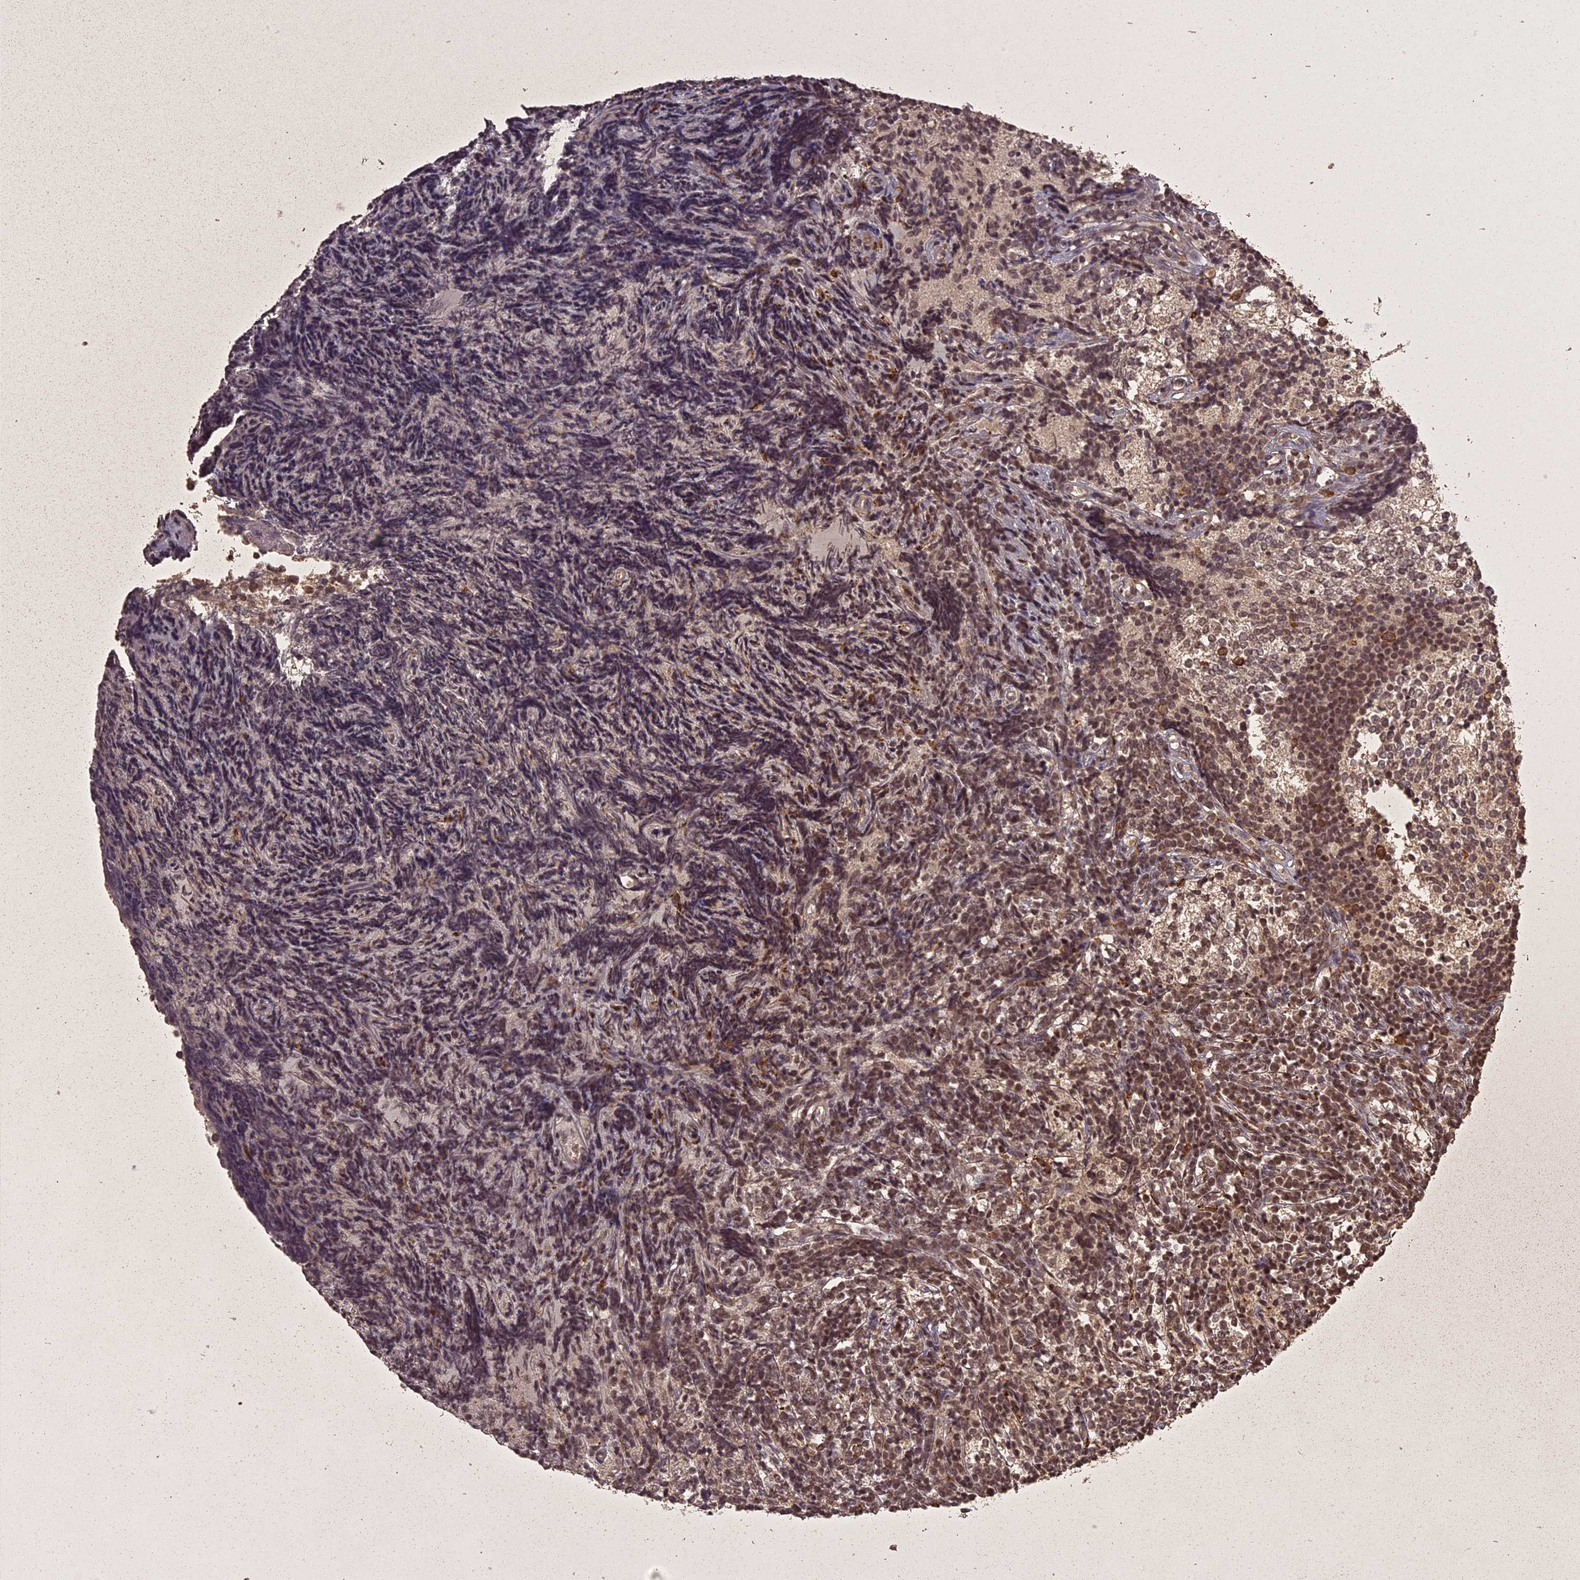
{"staining": {"intensity": "moderate", "quantity": "25%-75%", "location": "nuclear"}, "tissue": "glioma", "cell_type": "Tumor cells", "image_type": "cancer", "snomed": [{"axis": "morphology", "description": "Glioma, malignant, Low grade"}, {"axis": "topography", "description": "Brain"}], "caption": "Glioma stained with a protein marker displays moderate staining in tumor cells.", "gene": "ING5", "patient": {"sex": "female", "age": 1}}